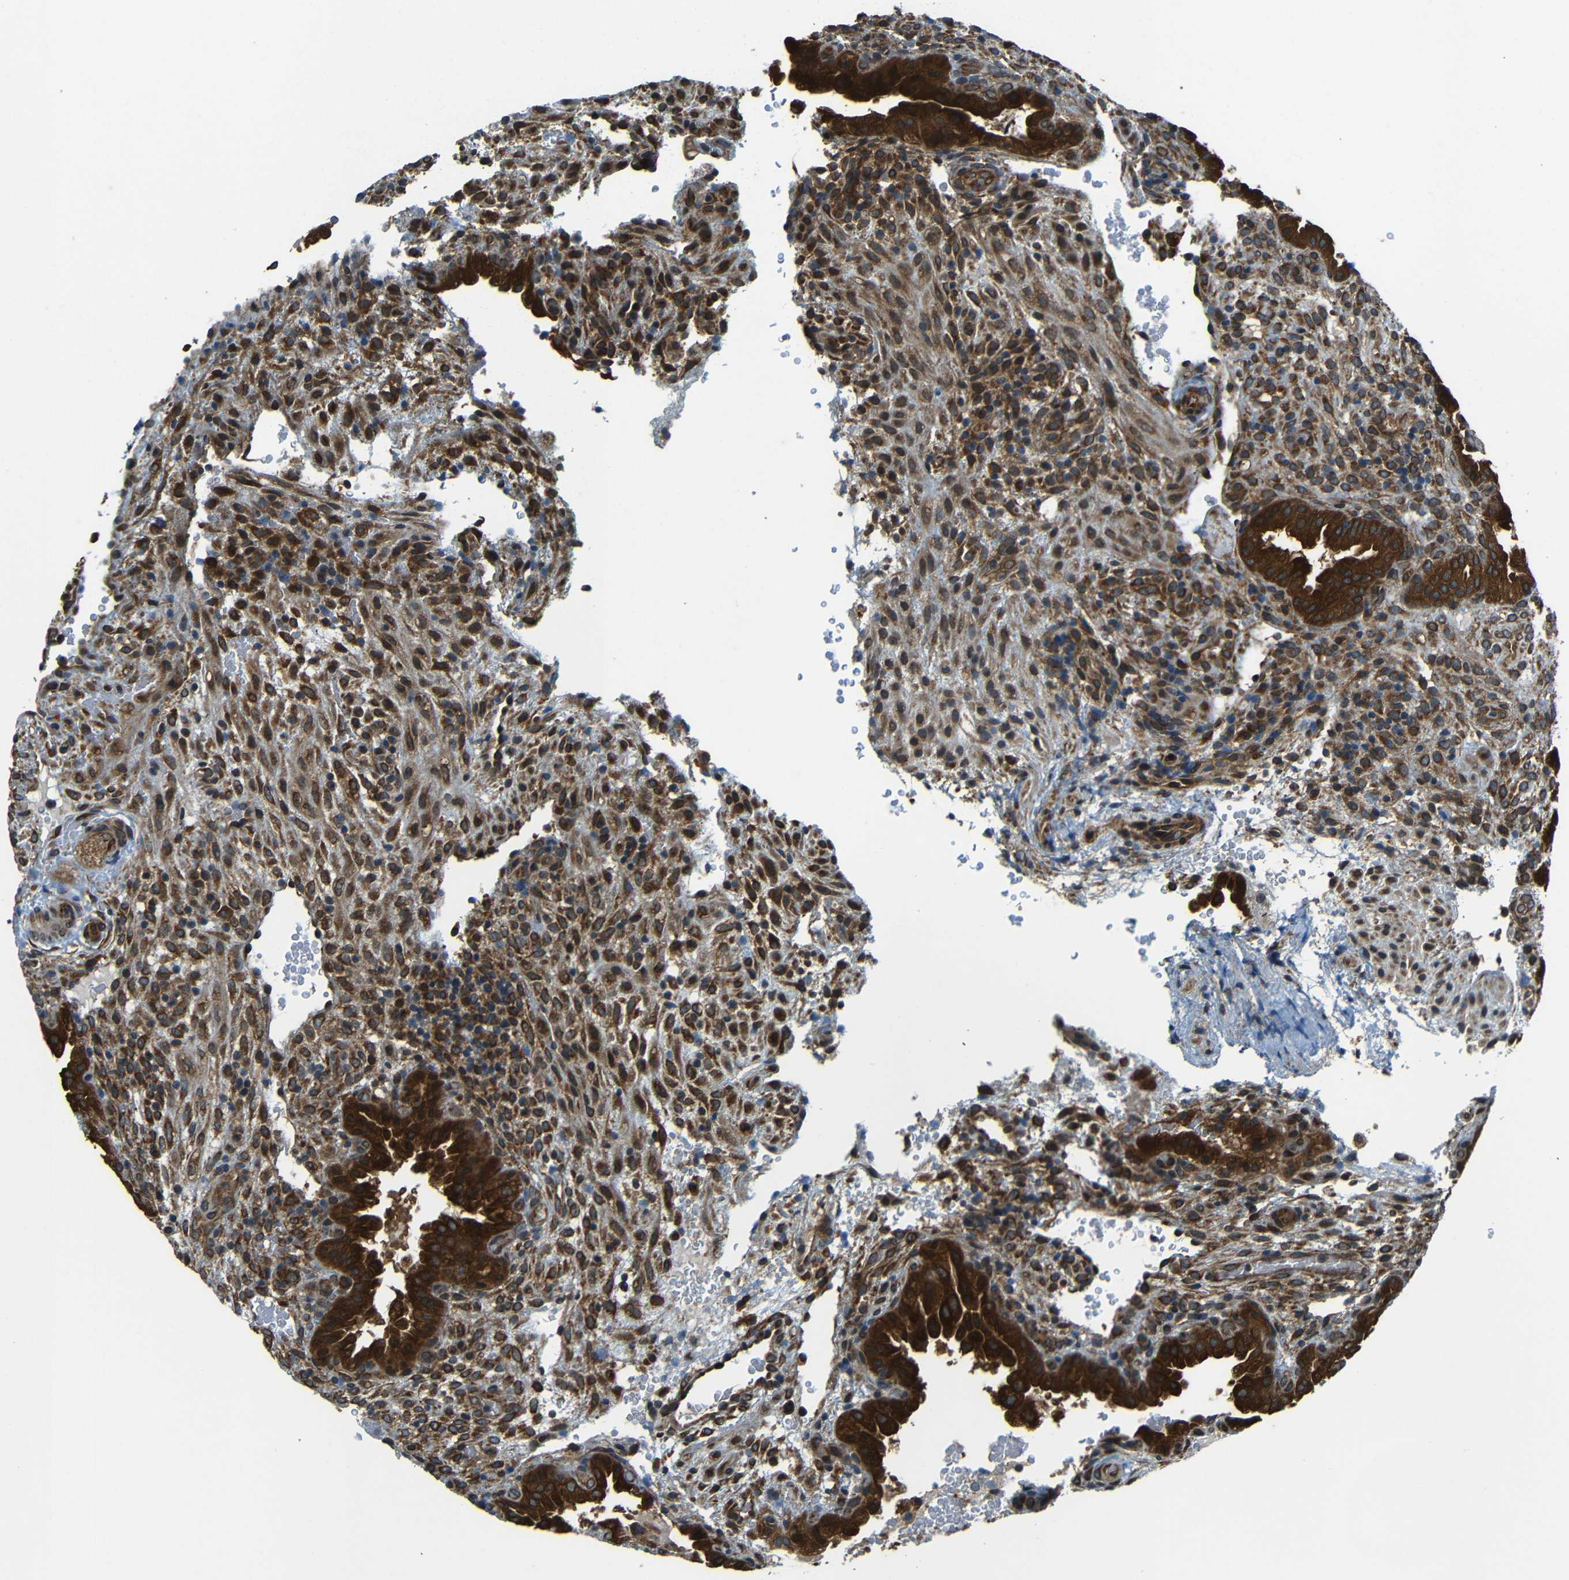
{"staining": {"intensity": "strong", "quantity": ">75%", "location": "cytoplasmic/membranous"}, "tissue": "placenta", "cell_type": "Decidual cells", "image_type": "normal", "snomed": [{"axis": "morphology", "description": "Normal tissue, NOS"}, {"axis": "topography", "description": "Placenta"}], "caption": "Protein staining shows strong cytoplasmic/membranous staining in approximately >75% of decidual cells in unremarkable placenta.", "gene": "VAPB", "patient": {"sex": "female", "age": 19}}